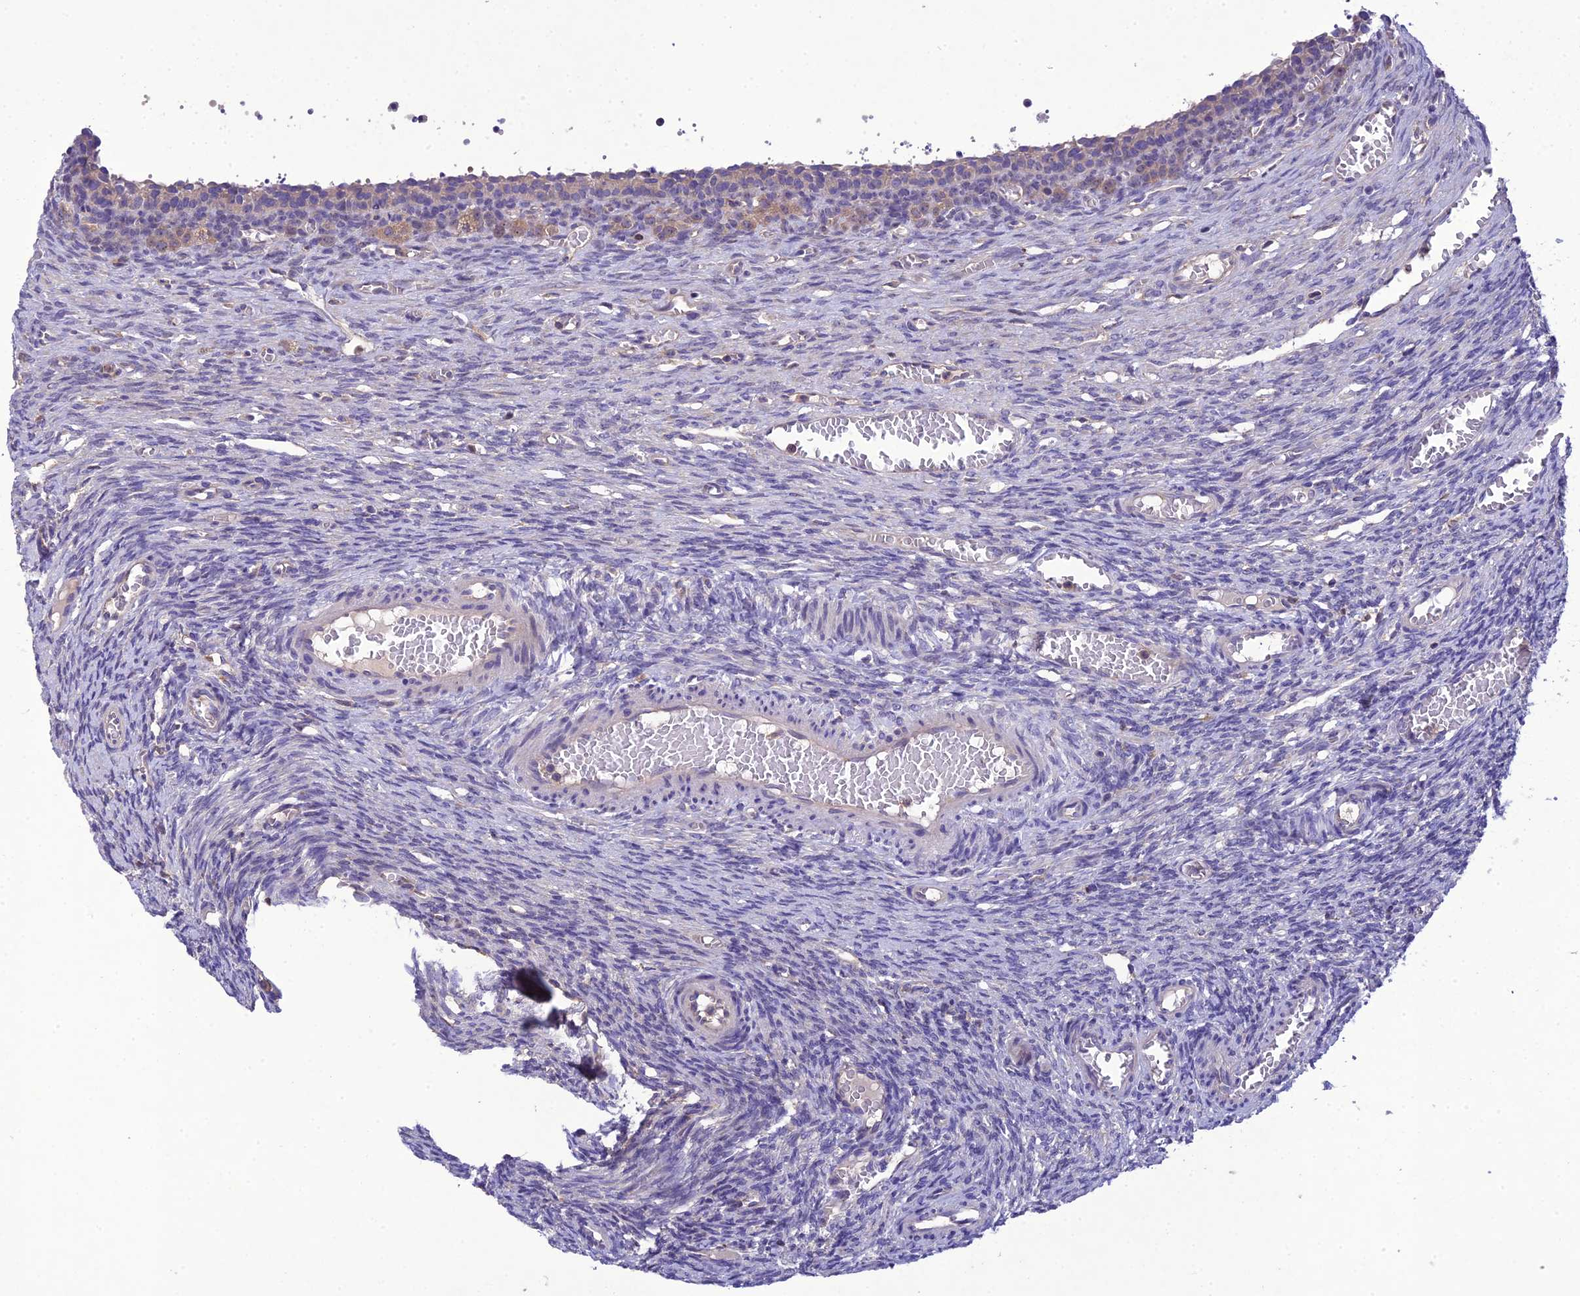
{"staining": {"intensity": "negative", "quantity": "none", "location": "none"}, "tissue": "ovary", "cell_type": "Ovarian stroma cells", "image_type": "normal", "snomed": [{"axis": "morphology", "description": "Normal tissue, NOS"}, {"axis": "topography", "description": "Ovary"}], "caption": "This is a histopathology image of immunohistochemistry (IHC) staining of normal ovary, which shows no staining in ovarian stroma cells.", "gene": "SNX24", "patient": {"sex": "female", "age": 27}}